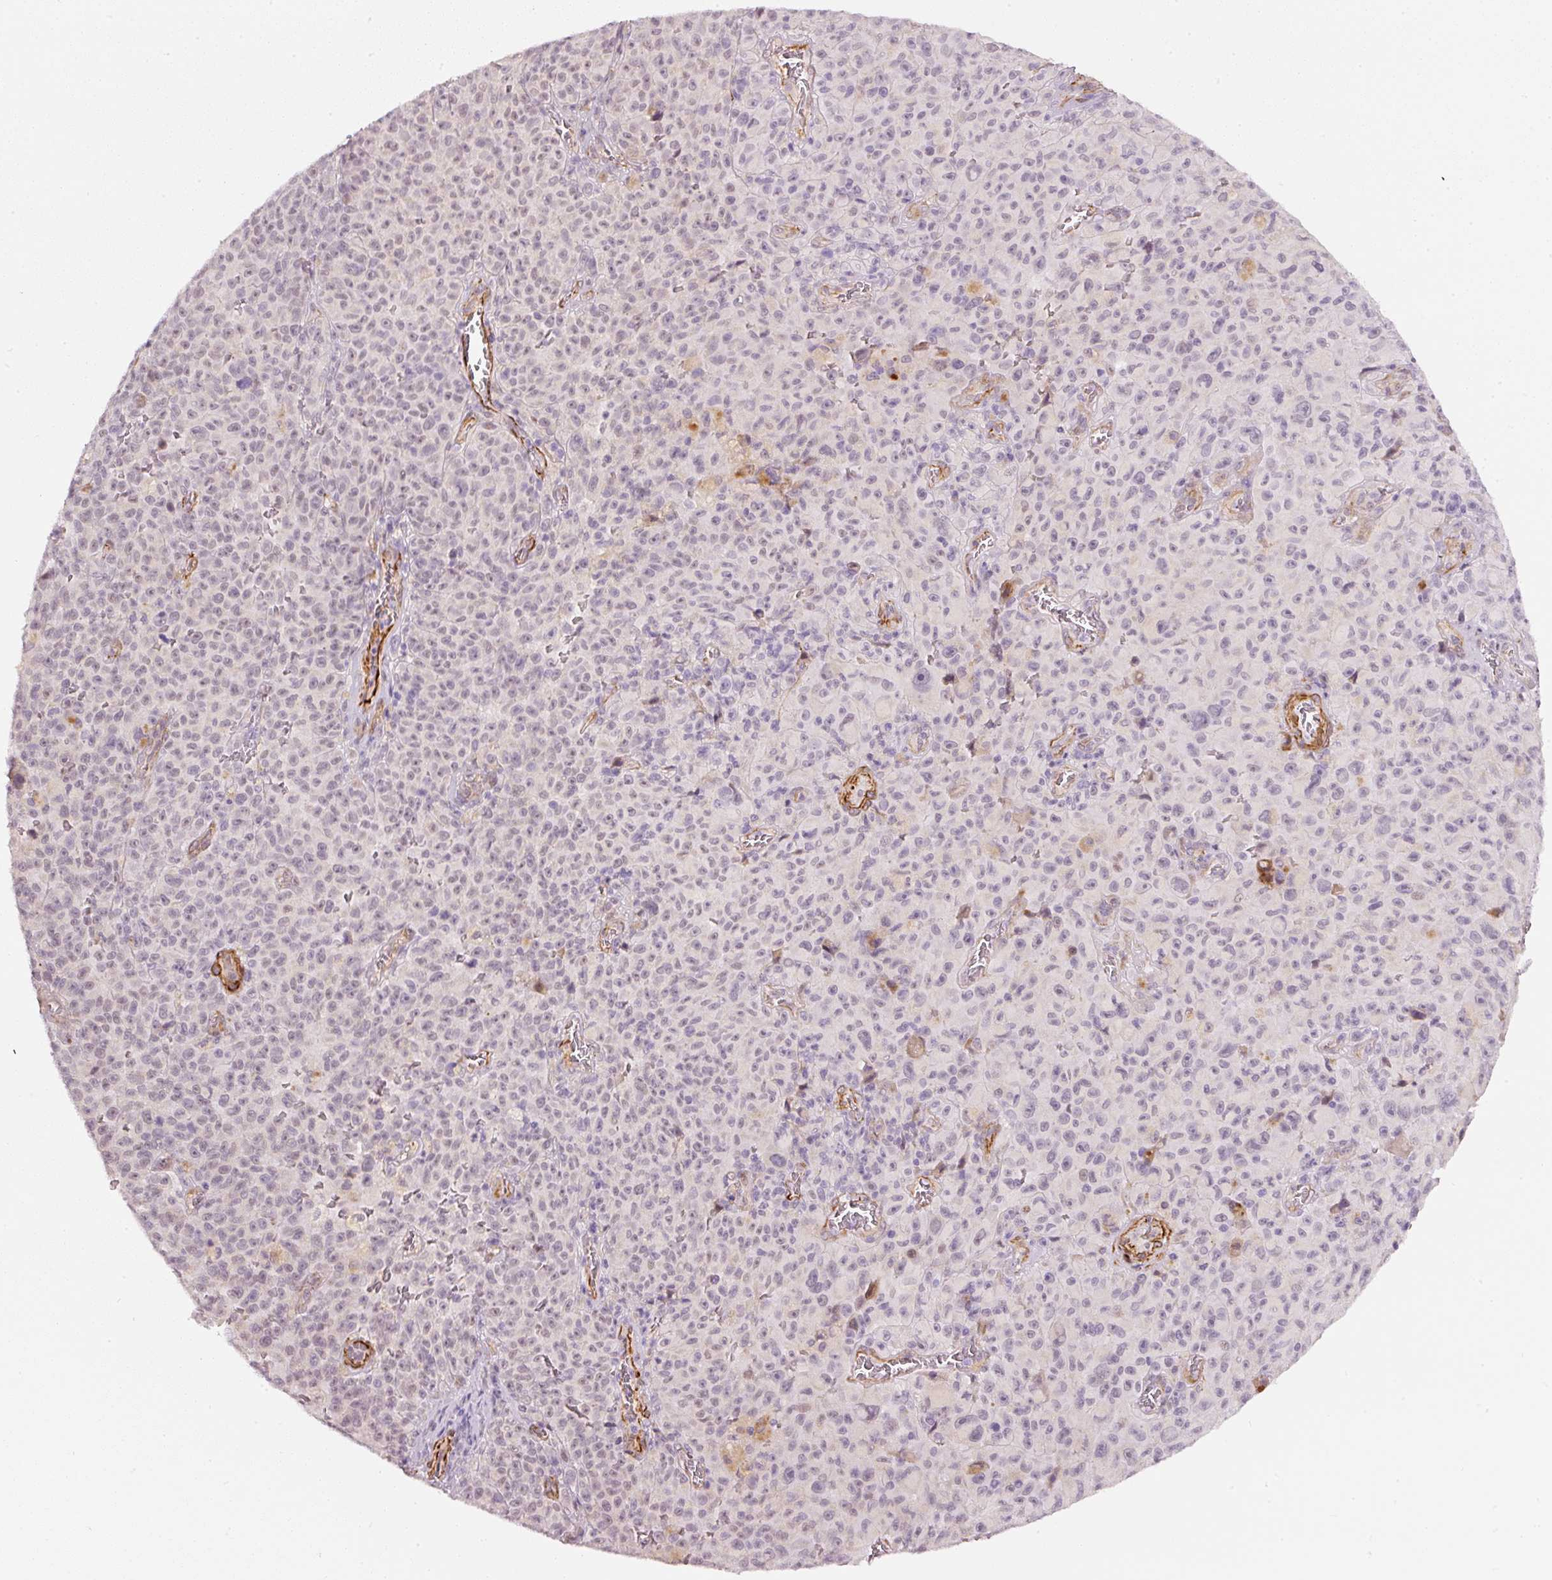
{"staining": {"intensity": "negative", "quantity": "none", "location": "none"}, "tissue": "melanoma", "cell_type": "Tumor cells", "image_type": "cancer", "snomed": [{"axis": "morphology", "description": "Malignant melanoma, NOS"}, {"axis": "topography", "description": "Skin"}], "caption": "This is a histopathology image of immunohistochemistry (IHC) staining of melanoma, which shows no positivity in tumor cells. The staining was performed using DAB to visualize the protein expression in brown, while the nuclei were stained in blue with hematoxylin (Magnification: 20x).", "gene": "TOGARAM1", "patient": {"sex": "female", "age": 82}}